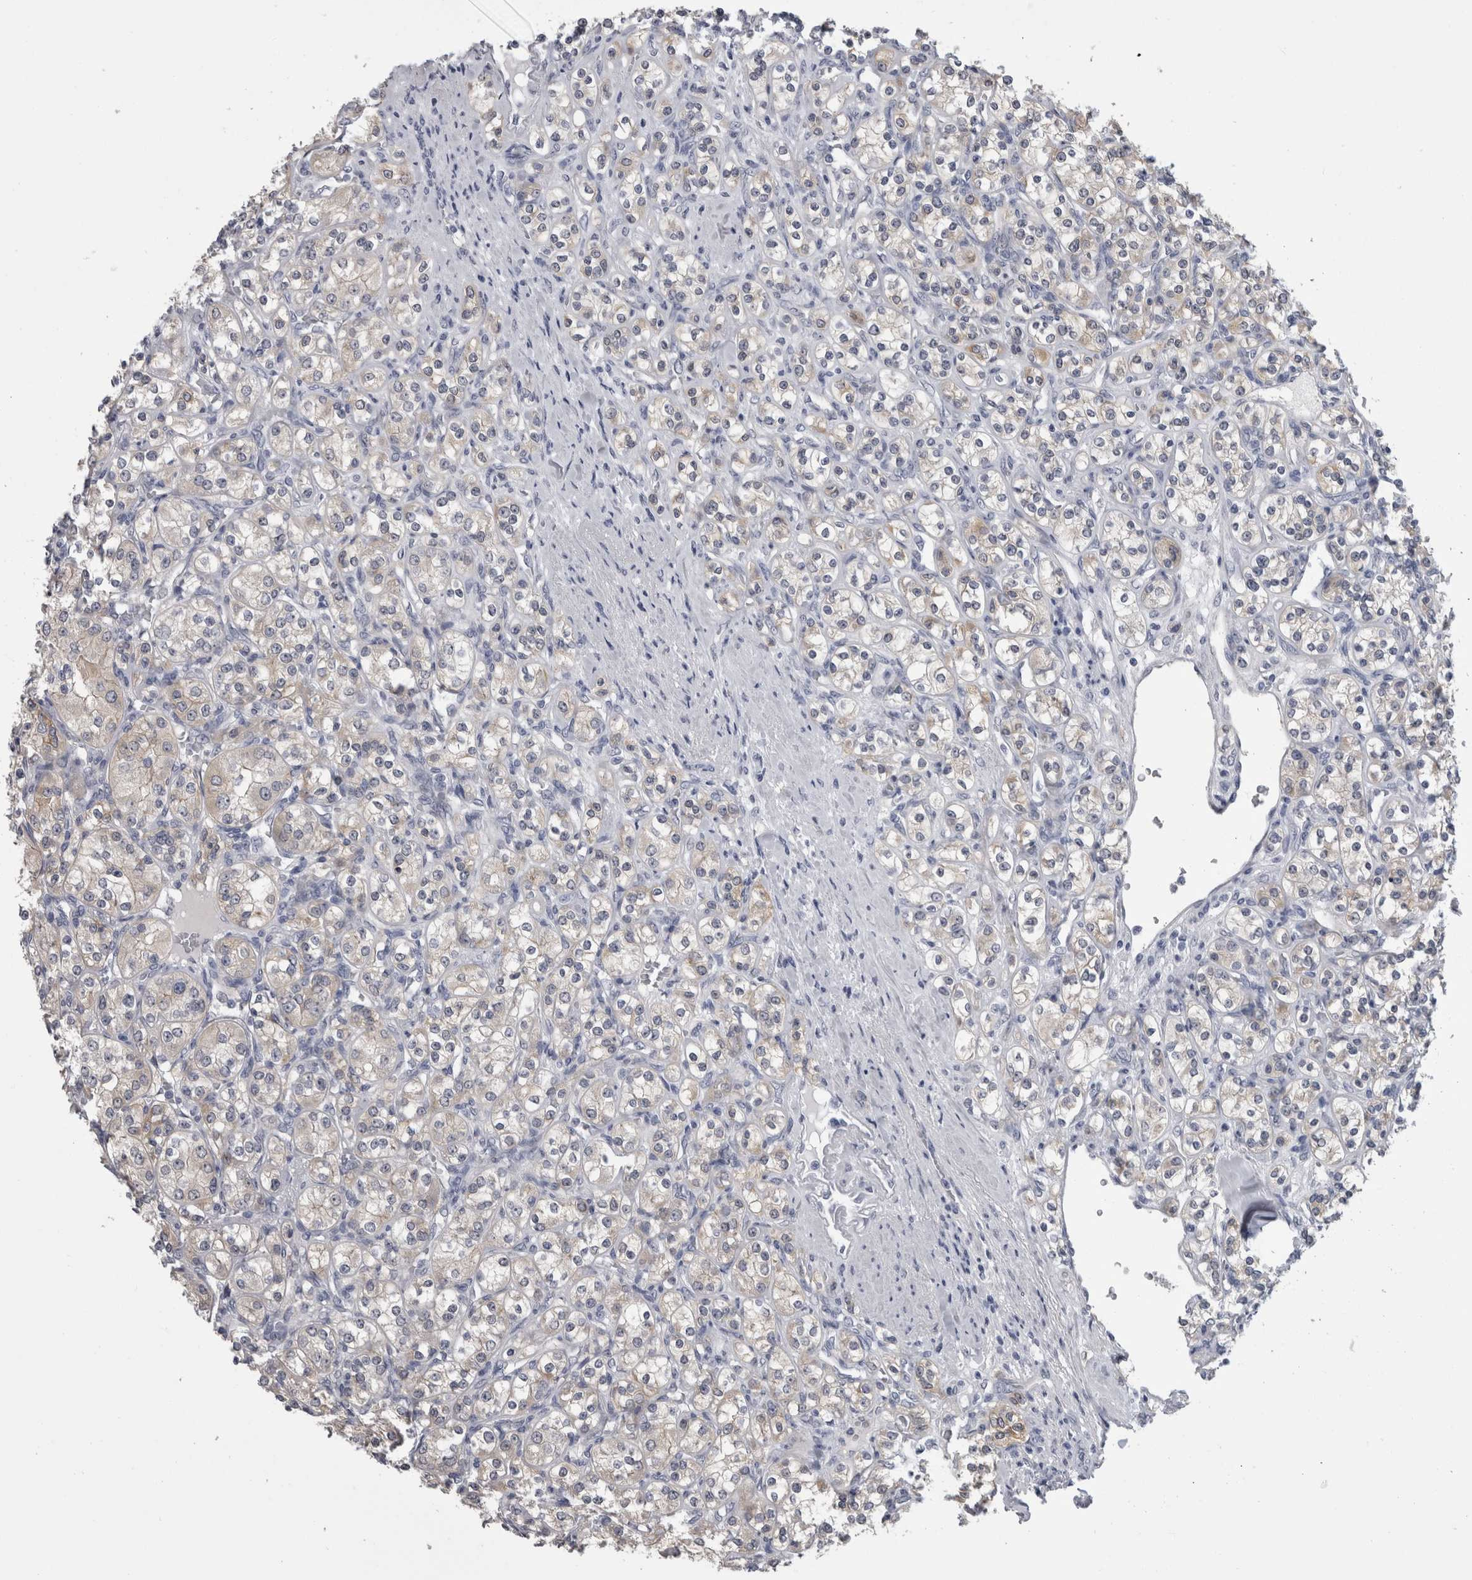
{"staining": {"intensity": "weak", "quantity": "<25%", "location": "cytoplasmic/membranous"}, "tissue": "renal cancer", "cell_type": "Tumor cells", "image_type": "cancer", "snomed": [{"axis": "morphology", "description": "Adenocarcinoma, NOS"}, {"axis": "topography", "description": "Kidney"}], "caption": "The immunohistochemistry (IHC) histopathology image has no significant expression in tumor cells of renal cancer tissue.", "gene": "AFMID", "patient": {"sex": "male", "age": 77}}